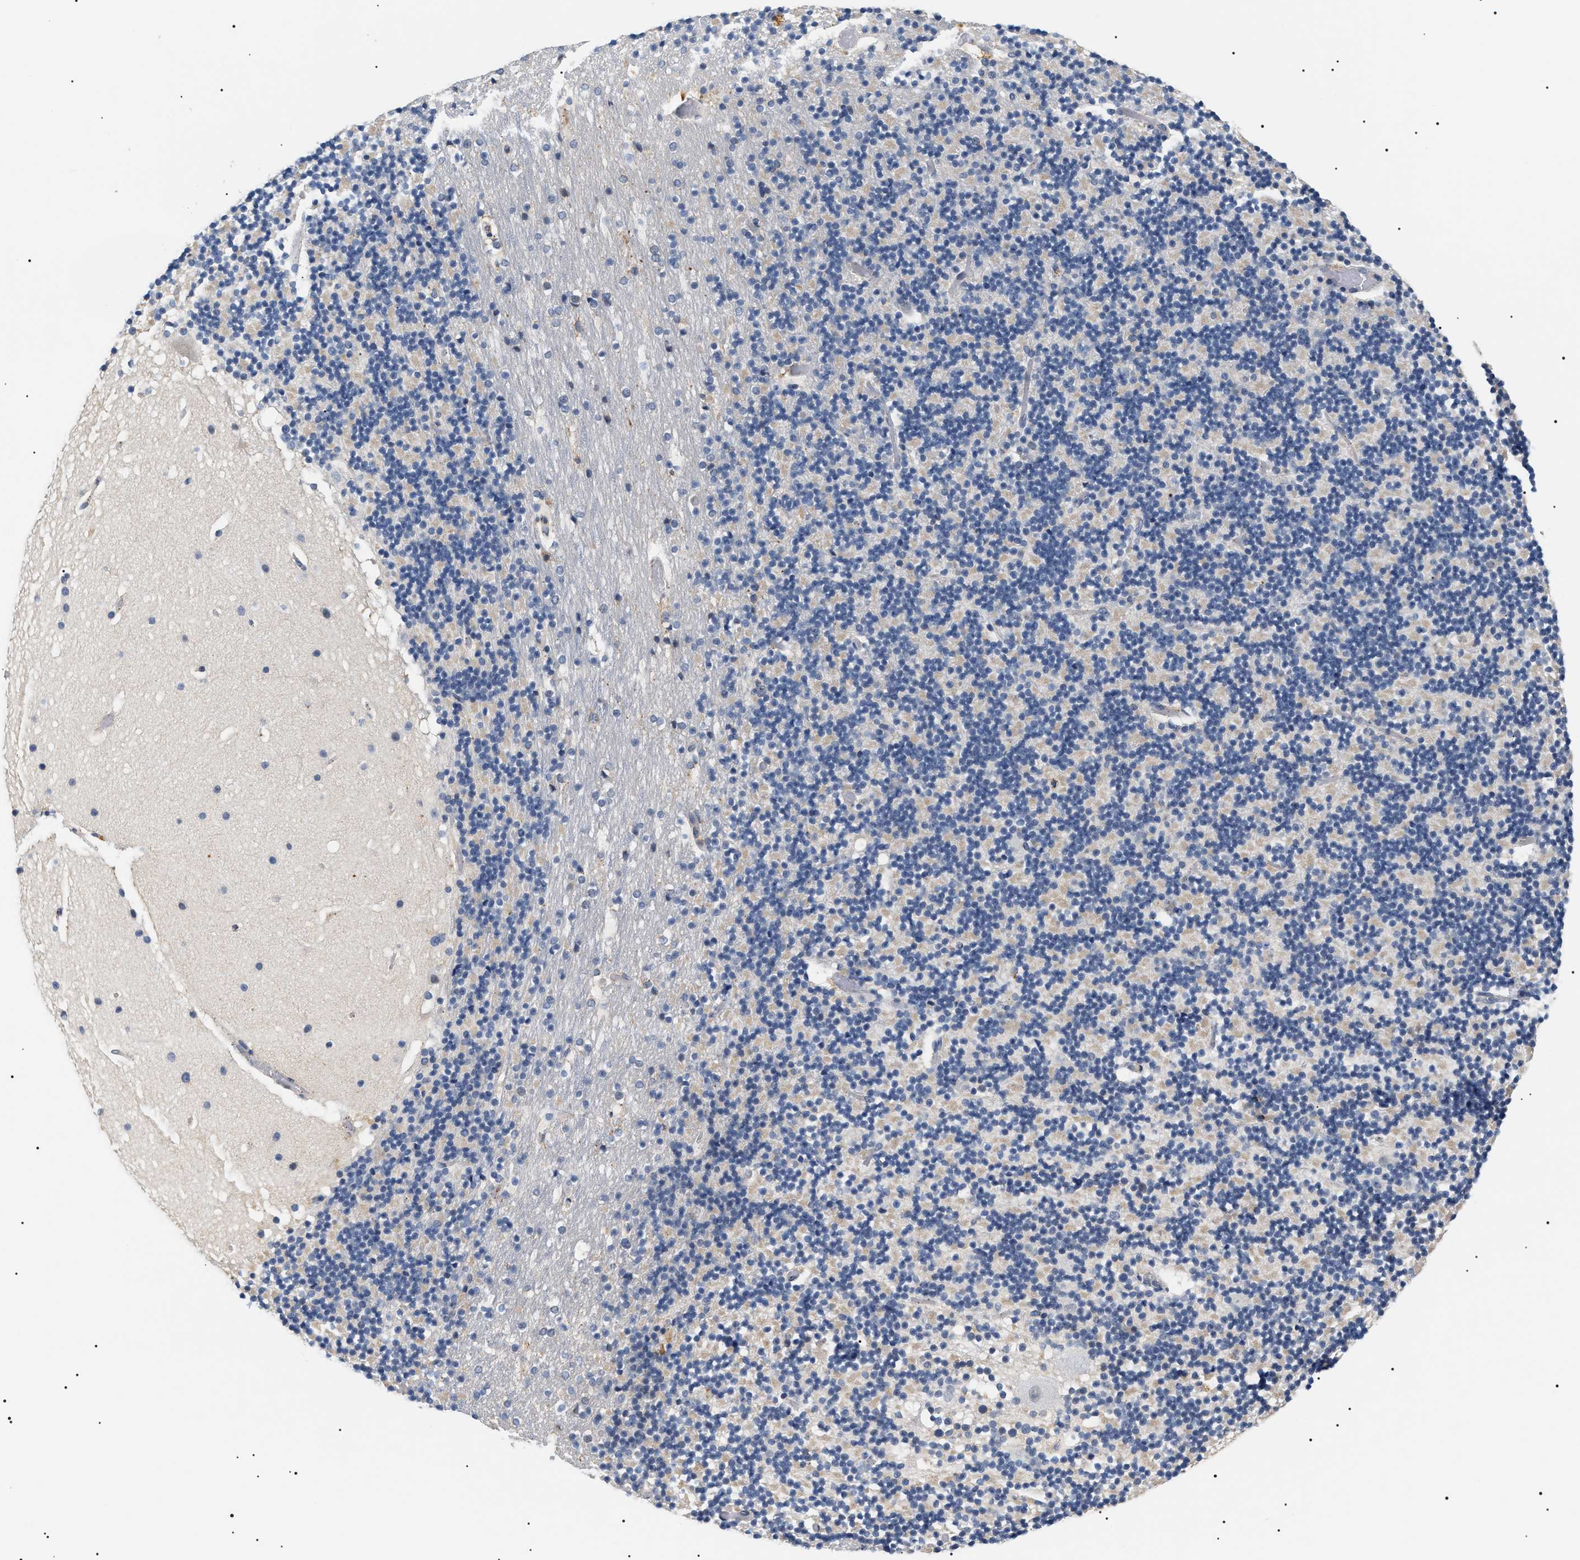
{"staining": {"intensity": "negative", "quantity": "none", "location": "none"}, "tissue": "cerebellum", "cell_type": "Cells in granular layer", "image_type": "normal", "snomed": [{"axis": "morphology", "description": "Normal tissue, NOS"}, {"axis": "topography", "description": "Cerebellum"}], "caption": "This is an immunohistochemistry (IHC) photomicrograph of benign human cerebellum. There is no positivity in cells in granular layer.", "gene": "HSD17B11", "patient": {"sex": "male", "age": 57}}